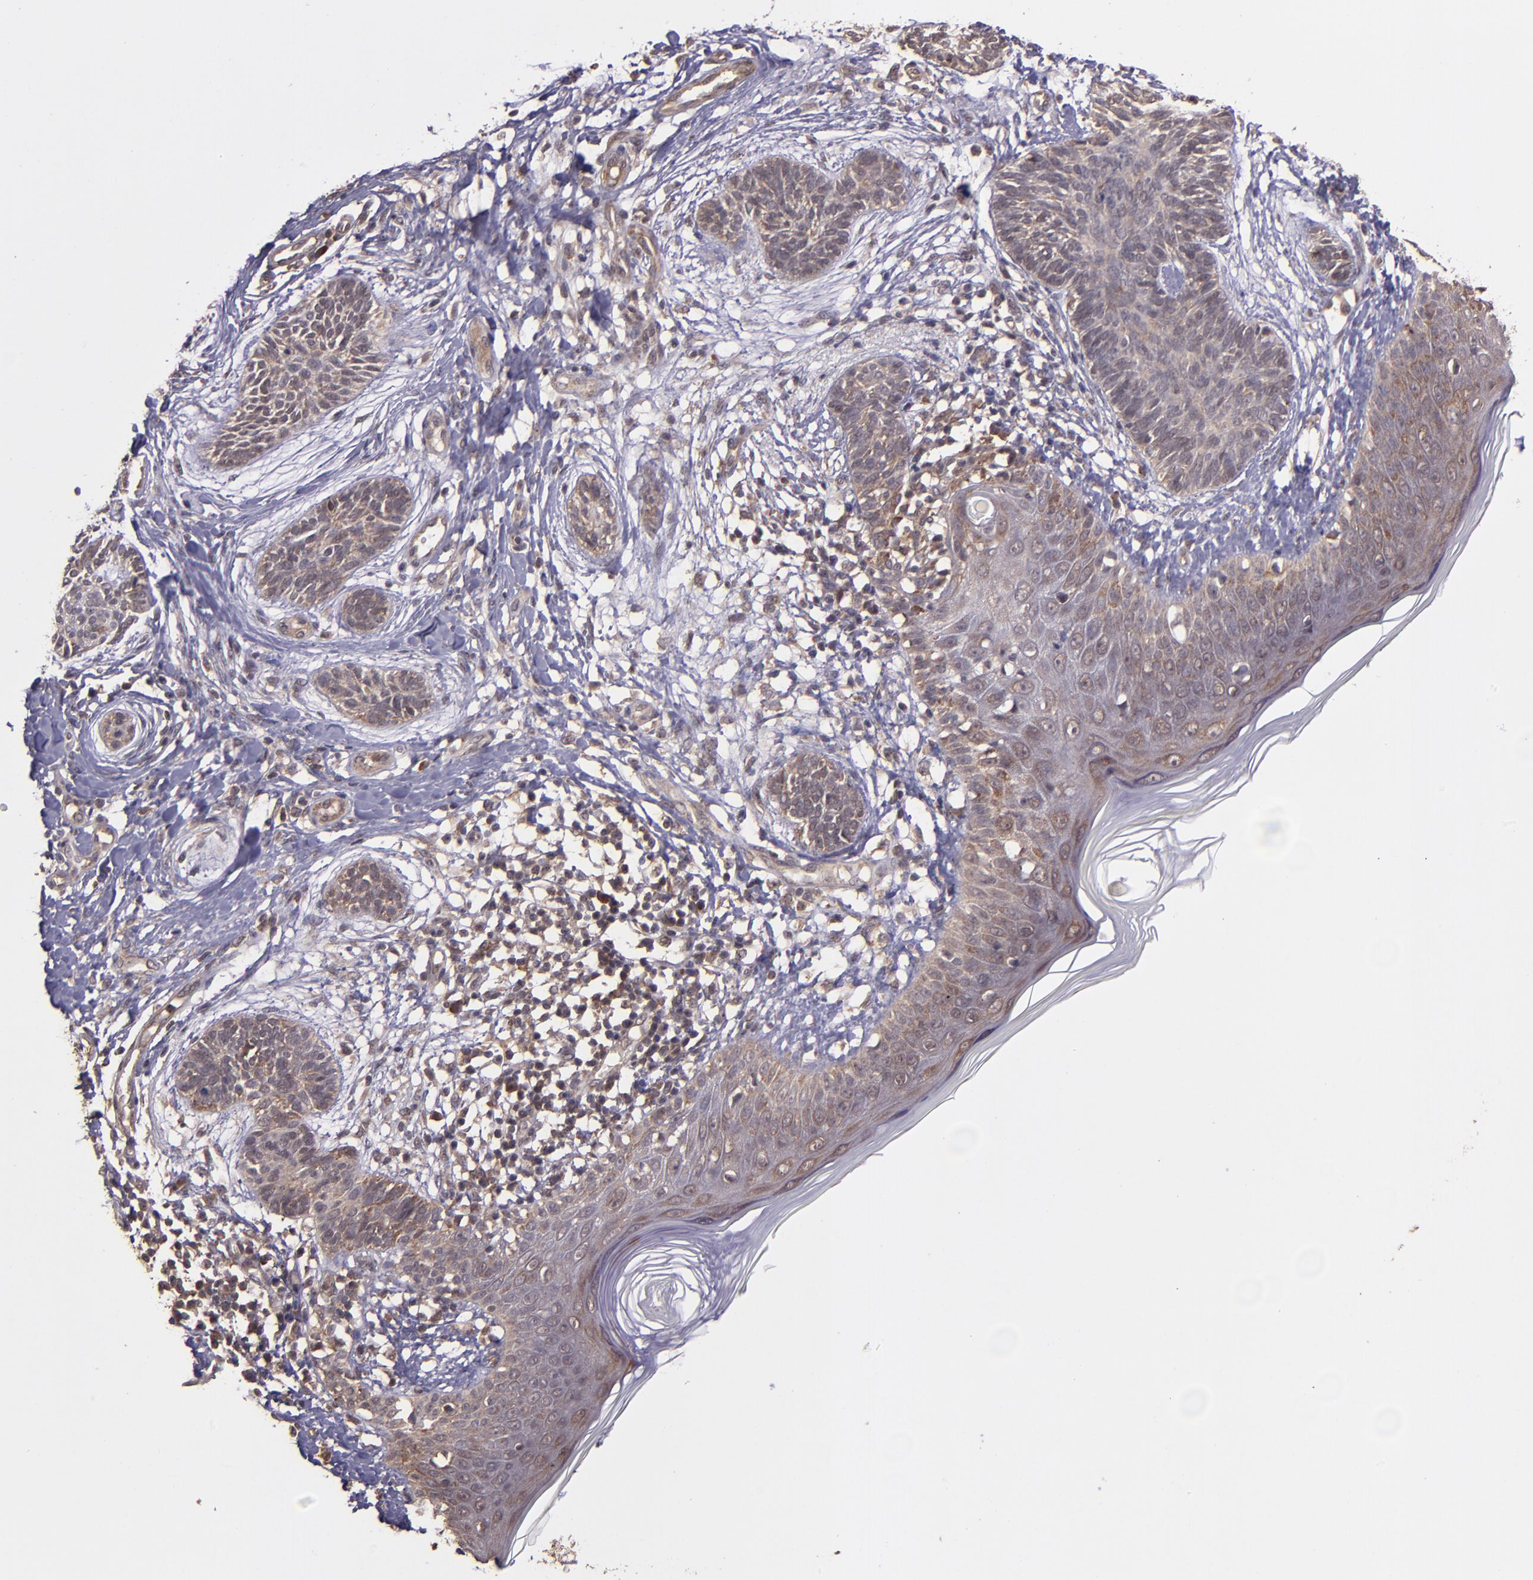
{"staining": {"intensity": "weak", "quantity": ">75%", "location": "cytoplasmic/membranous"}, "tissue": "skin cancer", "cell_type": "Tumor cells", "image_type": "cancer", "snomed": [{"axis": "morphology", "description": "Normal tissue, NOS"}, {"axis": "morphology", "description": "Basal cell carcinoma"}, {"axis": "topography", "description": "Skin"}], "caption": "DAB (3,3'-diaminobenzidine) immunohistochemical staining of skin basal cell carcinoma demonstrates weak cytoplasmic/membranous protein staining in approximately >75% of tumor cells.", "gene": "USP51", "patient": {"sex": "male", "age": 63}}